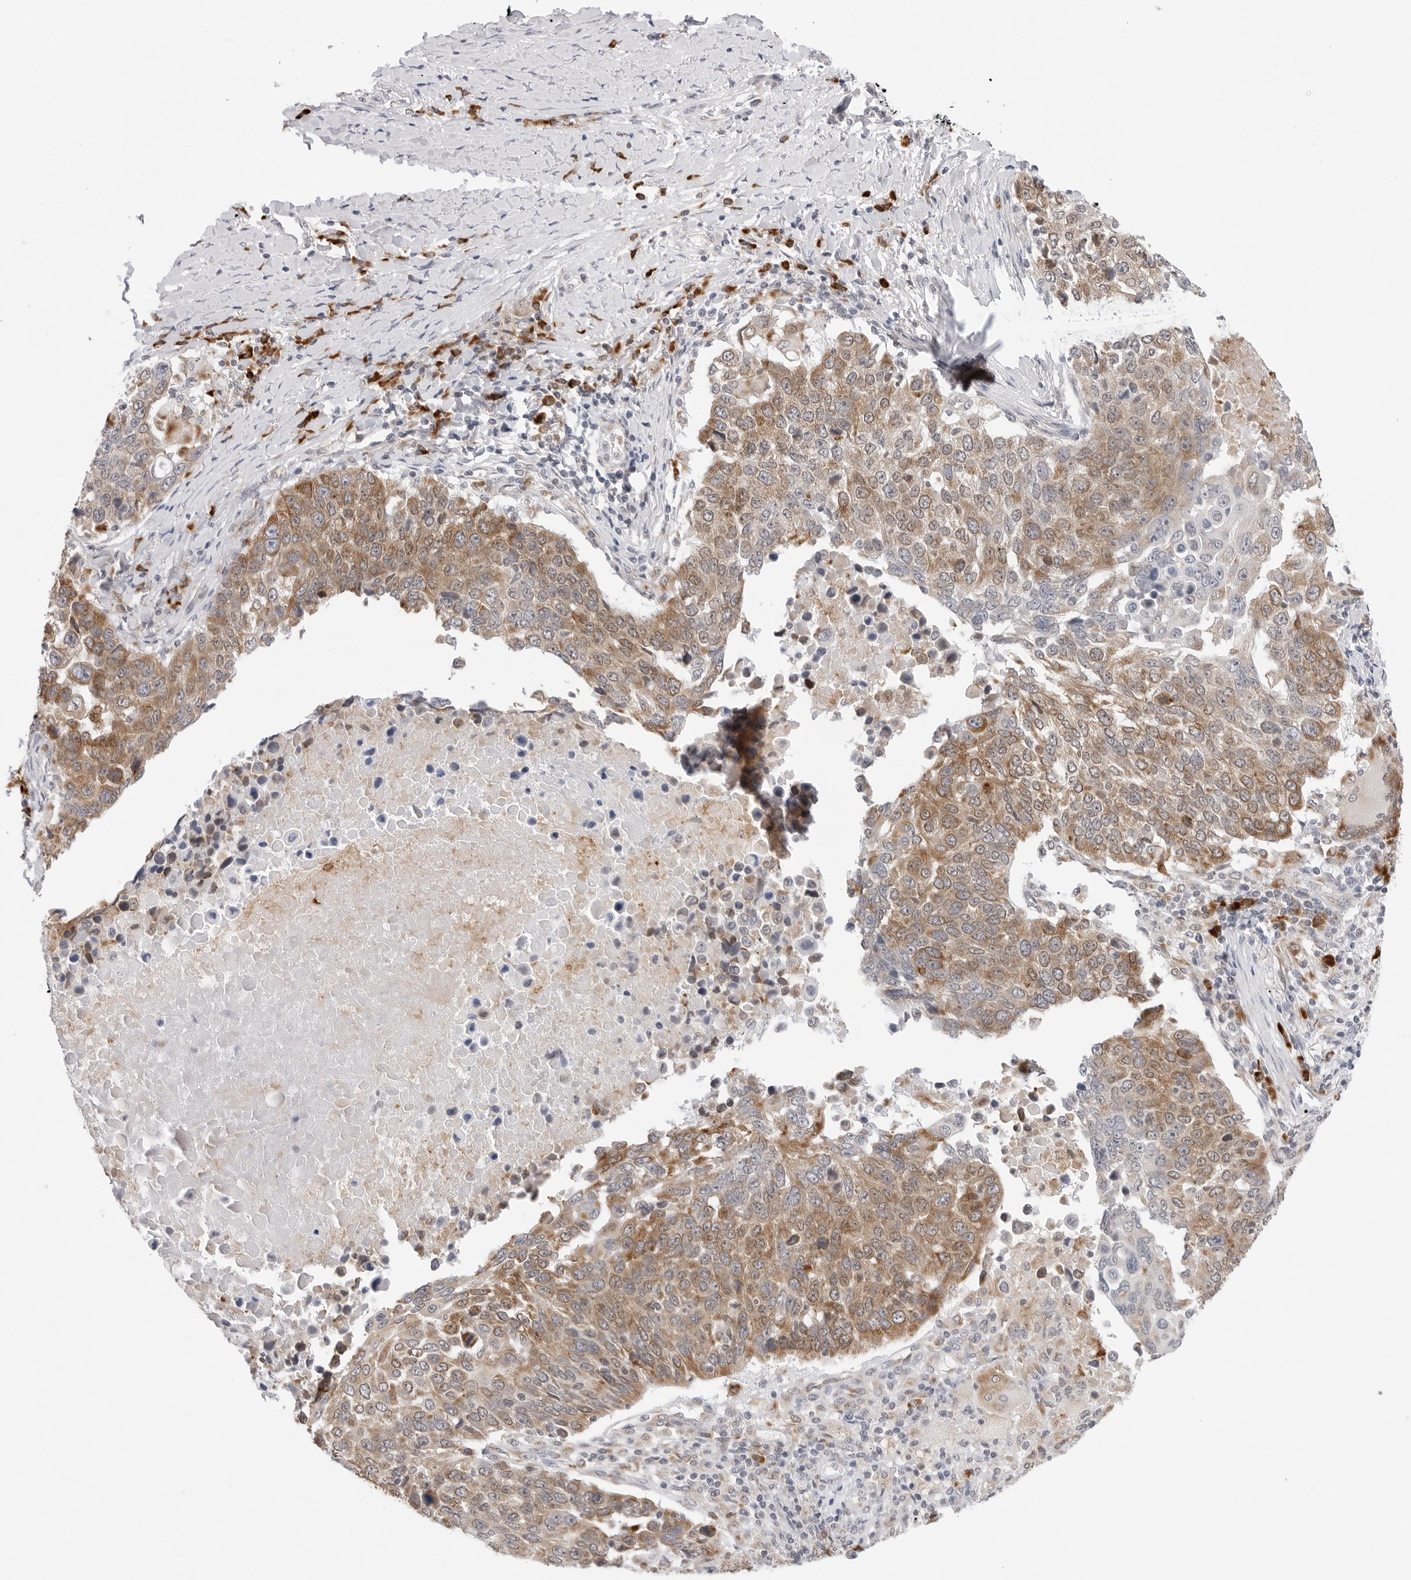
{"staining": {"intensity": "moderate", "quantity": ">75%", "location": "cytoplasmic/membranous"}, "tissue": "lung cancer", "cell_type": "Tumor cells", "image_type": "cancer", "snomed": [{"axis": "morphology", "description": "Squamous cell carcinoma, NOS"}, {"axis": "topography", "description": "Lung"}], "caption": "IHC of squamous cell carcinoma (lung) shows medium levels of moderate cytoplasmic/membranous staining in about >75% of tumor cells.", "gene": "RPN1", "patient": {"sex": "male", "age": 66}}